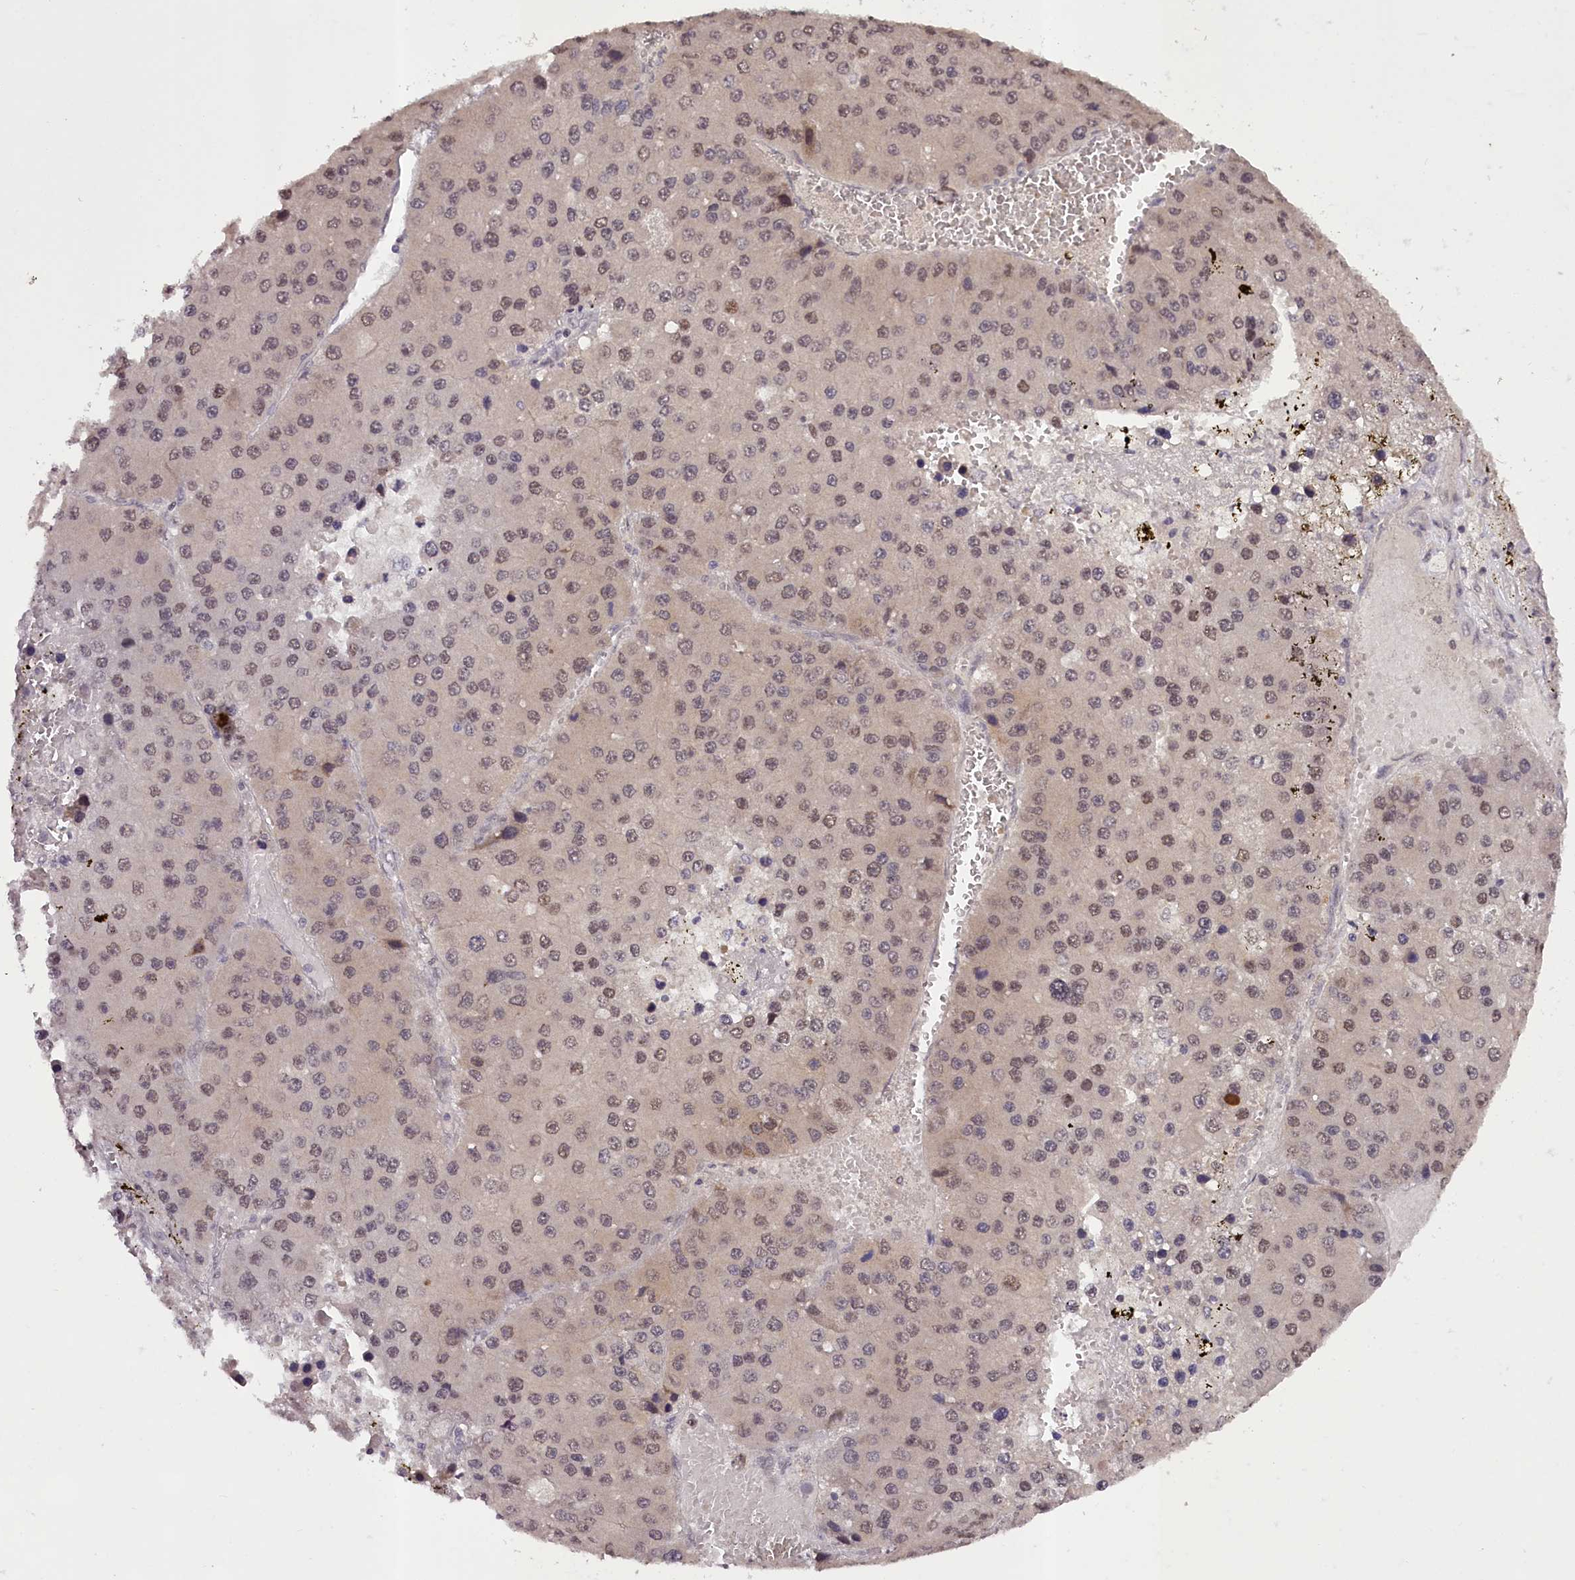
{"staining": {"intensity": "moderate", "quantity": "25%-75%", "location": "nuclear"}, "tissue": "liver cancer", "cell_type": "Tumor cells", "image_type": "cancer", "snomed": [{"axis": "morphology", "description": "Carcinoma, Hepatocellular, NOS"}, {"axis": "topography", "description": "Liver"}], "caption": "The photomicrograph demonstrates a brown stain indicating the presence of a protein in the nuclear of tumor cells in liver hepatocellular carcinoma. (IHC, brightfield microscopy, high magnification).", "gene": "MAML3", "patient": {"sex": "female", "age": 73}}